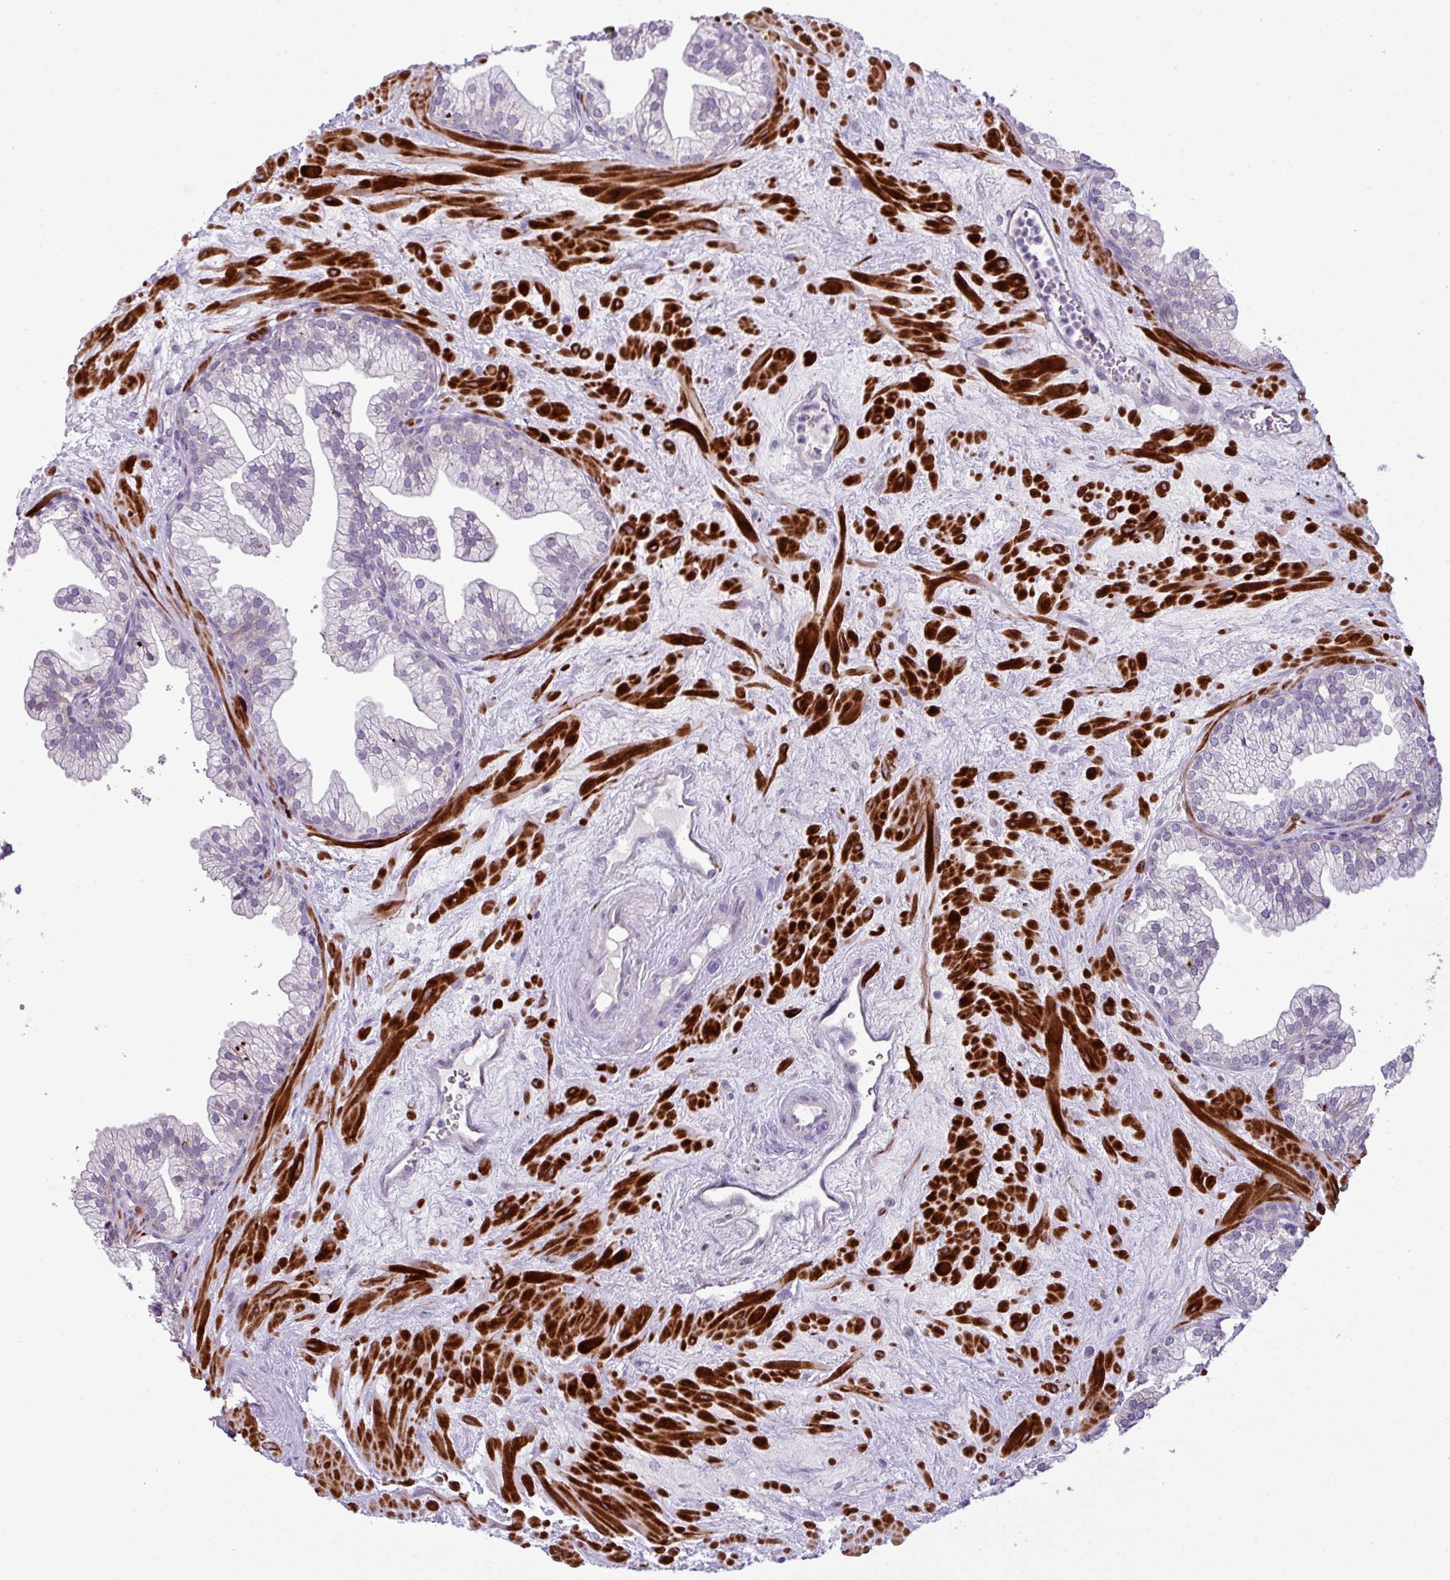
{"staining": {"intensity": "negative", "quantity": "none", "location": "none"}, "tissue": "prostate", "cell_type": "Glandular cells", "image_type": "normal", "snomed": [{"axis": "morphology", "description": "Normal tissue, NOS"}, {"axis": "topography", "description": "Prostate"}, {"axis": "topography", "description": "Peripheral nerve tissue"}], "caption": "Prostate was stained to show a protein in brown. There is no significant staining in glandular cells. Nuclei are stained in blue.", "gene": "RIPPLY1", "patient": {"sex": "male", "age": 61}}